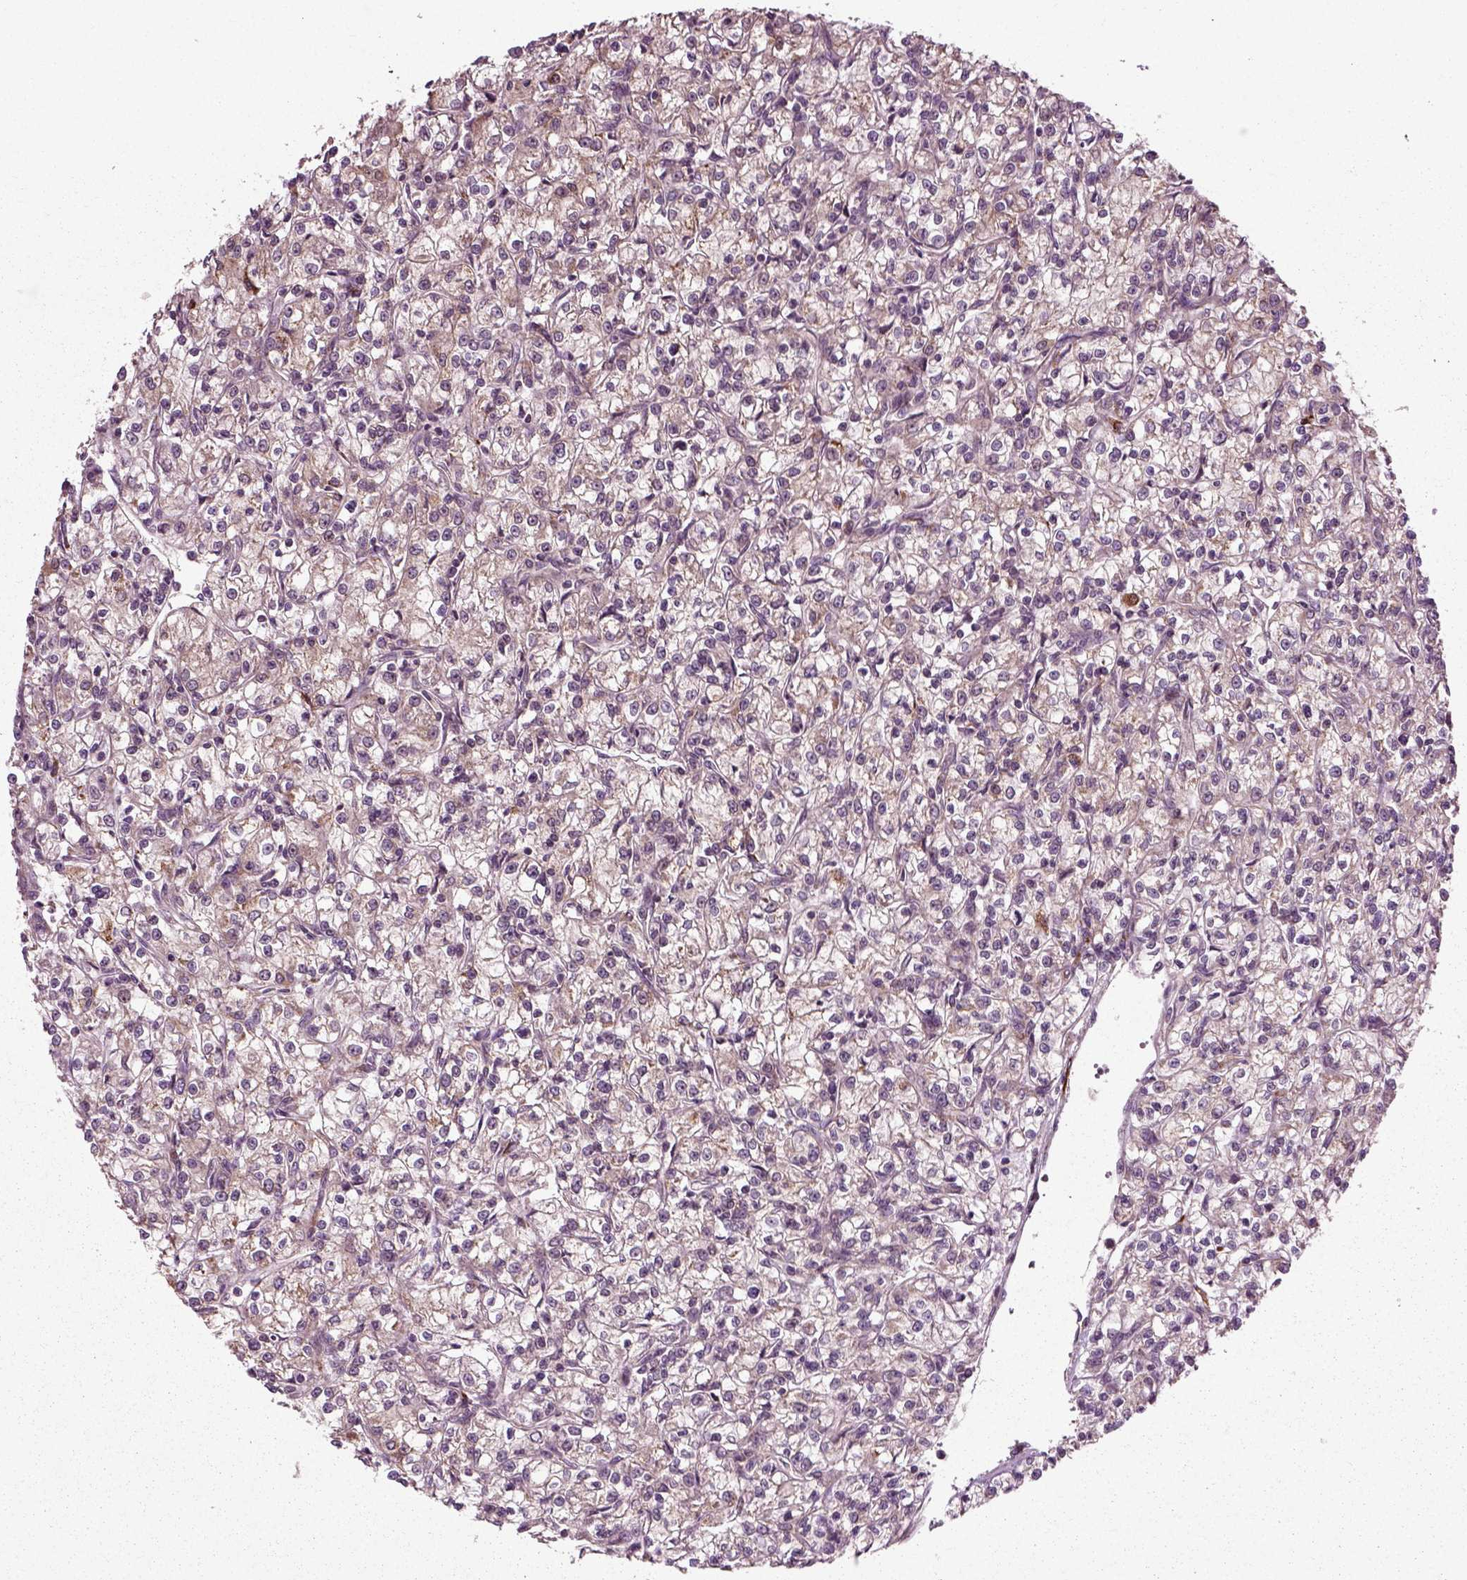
{"staining": {"intensity": "moderate", "quantity": "<25%", "location": "cytoplasmic/membranous"}, "tissue": "renal cancer", "cell_type": "Tumor cells", "image_type": "cancer", "snomed": [{"axis": "morphology", "description": "Adenocarcinoma, NOS"}, {"axis": "topography", "description": "Kidney"}], "caption": "Immunohistochemical staining of adenocarcinoma (renal) shows low levels of moderate cytoplasmic/membranous expression in approximately <25% of tumor cells.", "gene": "PLCD3", "patient": {"sex": "female", "age": 59}}